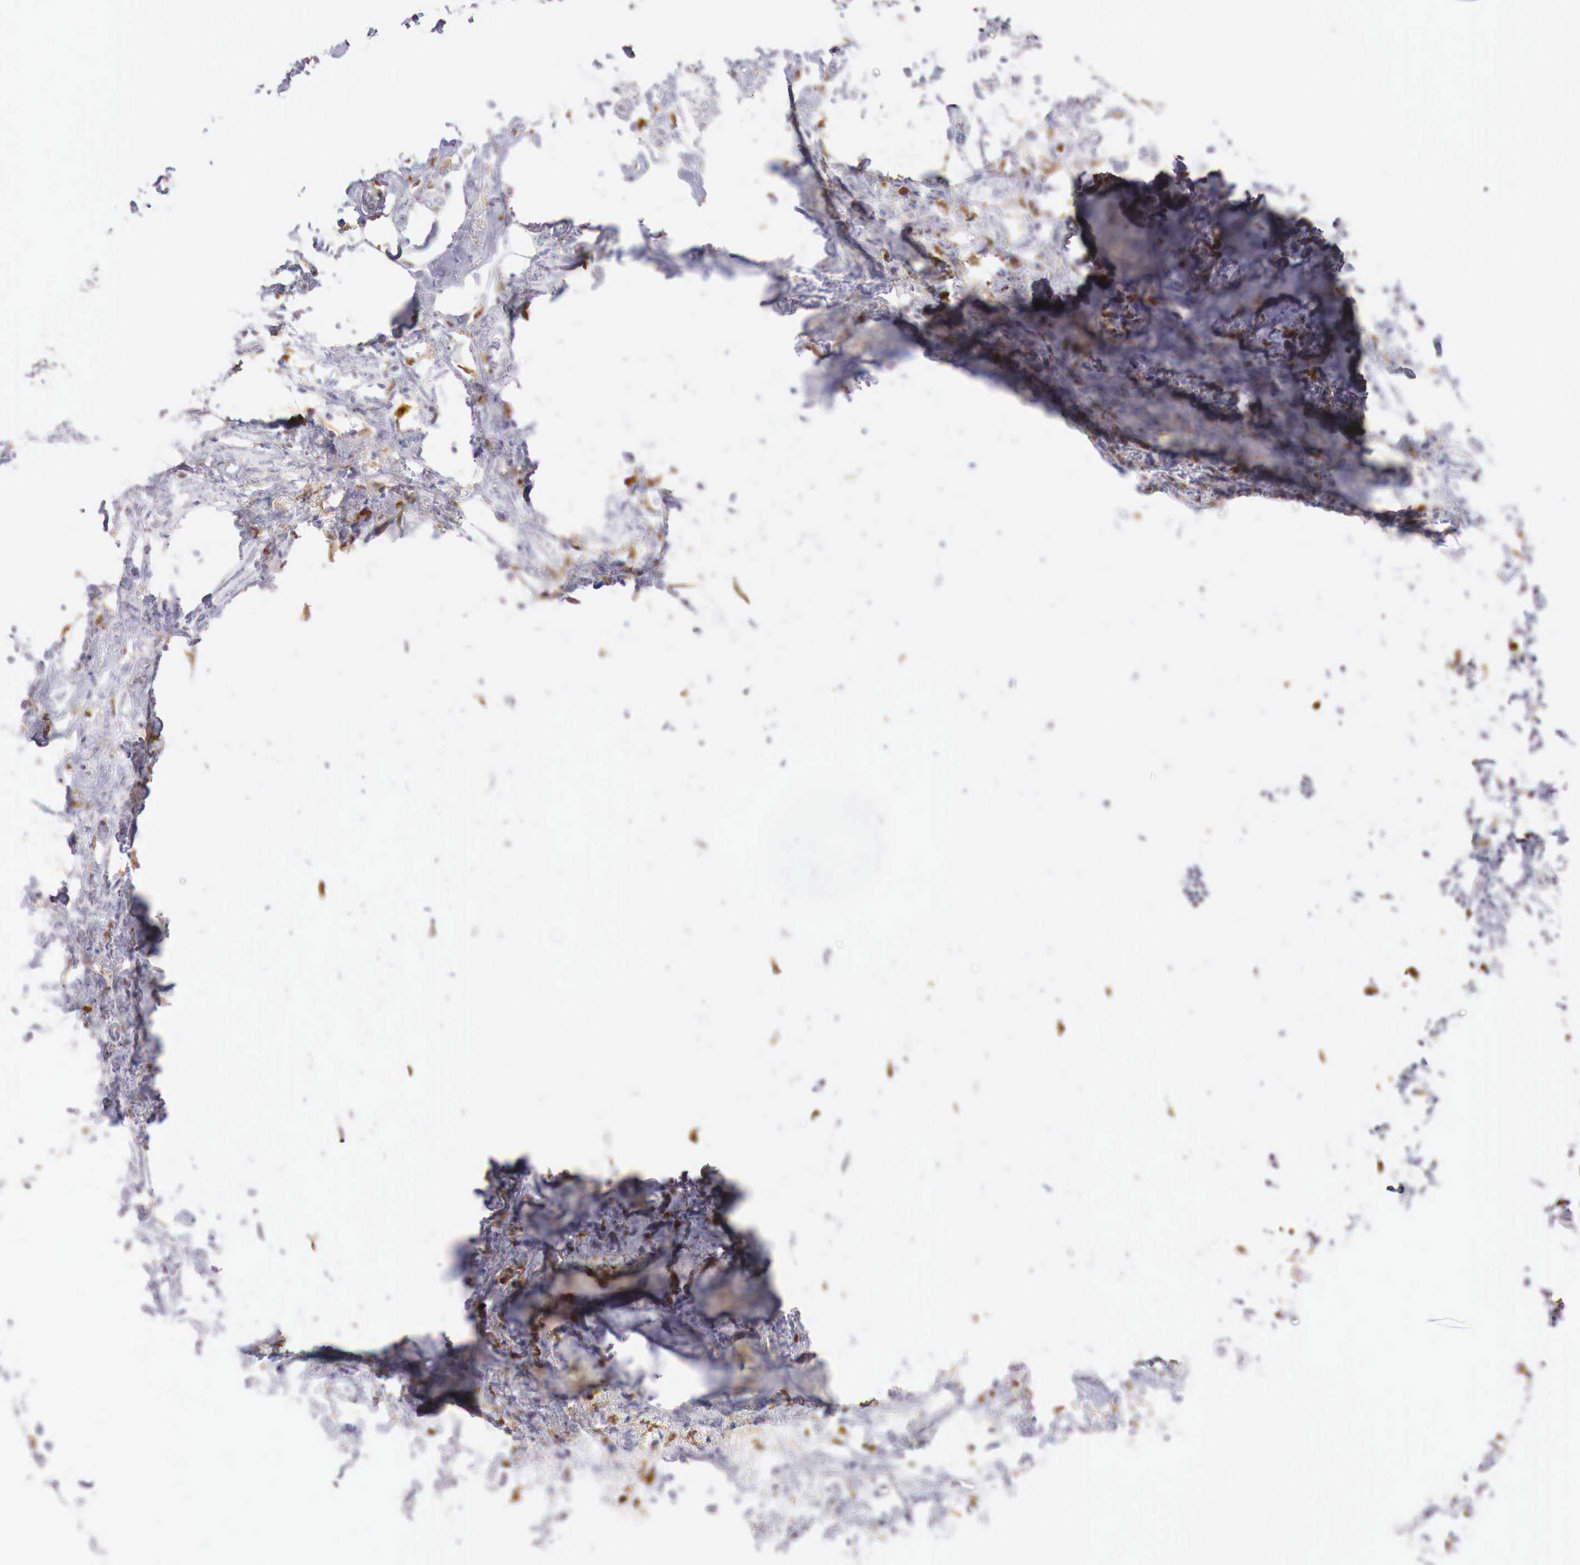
{"staining": {"intensity": "negative", "quantity": "none", "location": "none"}, "tissue": "breast cancer", "cell_type": "Tumor cells", "image_type": "cancer", "snomed": [{"axis": "morphology", "description": "Duct carcinoma"}, {"axis": "topography", "description": "Breast"}], "caption": "Human breast intraductal carcinoma stained for a protein using immunohistochemistry shows no expression in tumor cells.", "gene": "RENBP", "patient": {"sex": "female", "age": 53}}